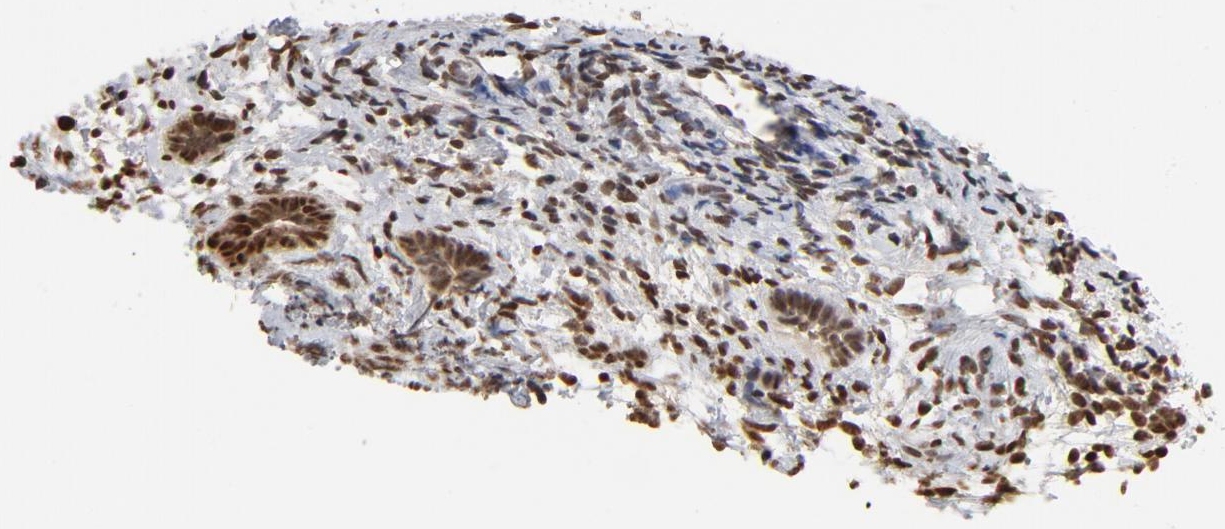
{"staining": {"intensity": "strong", "quantity": ">75%", "location": "nuclear"}, "tissue": "endometrium", "cell_type": "Cells in endometrial stroma", "image_type": "normal", "snomed": [{"axis": "morphology", "description": "Normal tissue, NOS"}, {"axis": "topography", "description": "Smooth muscle"}, {"axis": "topography", "description": "Endometrium"}], "caption": "DAB (3,3'-diaminobenzidine) immunohistochemical staining of benign human endometrium exhibits strong nuclear protein staining in approximately >75% of cells in endometrial stroma. (Brightfield microscopy of DAB IHC at high magnification).", "gene": "TP53BP1", "patient": {"sex": "female", "age": 57}}